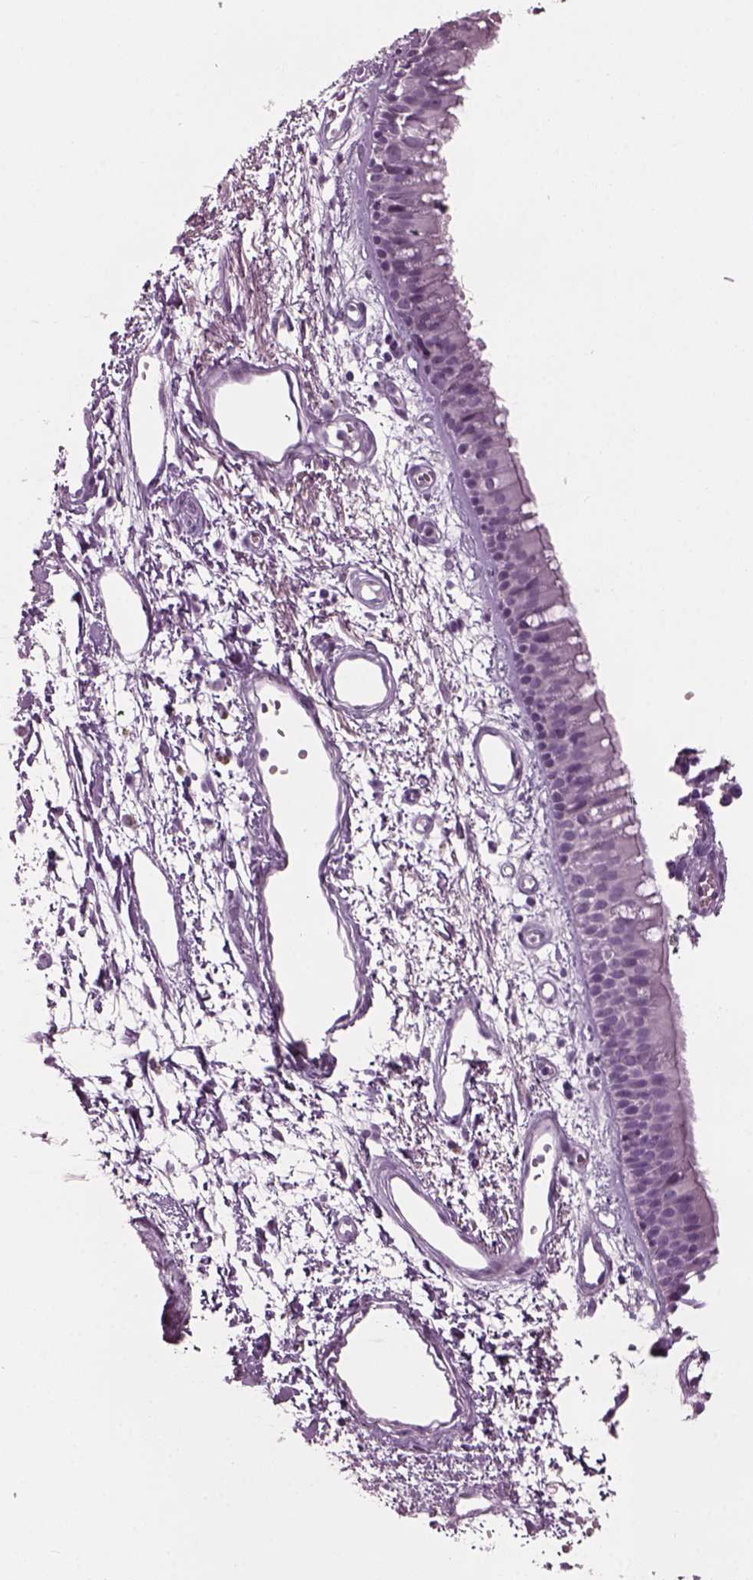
{"staining": {"intensity": "negative", "quantity": "none", "location": "none"}, "tissue": "bronchus", "cell_type": "Respiratory epithelial cells", "image_type": "normal", "snomed": [{"axis": "morphology", "description": "Normal tissue, NOS"}, {"axis": "morphology", "description": "Squamous cell carcinoma, NOS"}, {"axis": "topography", "description": "Cartilage tissue"}, {"axis": "topography", "description": "Bronchus"}, {"axis": "topography", "description": "Lung"}], "caption": "A photomicrograph of bronchus stained for a protein shows no brown staining in respiratory epithelial cells. The staining was performed using DAB to visualize the protein expression in brown, while the nuclei were stained in blue with hematoxylin (Magnification: 20x).", "gene": "DPYSL5", "patient": {"sex": "male", "age": 66}}